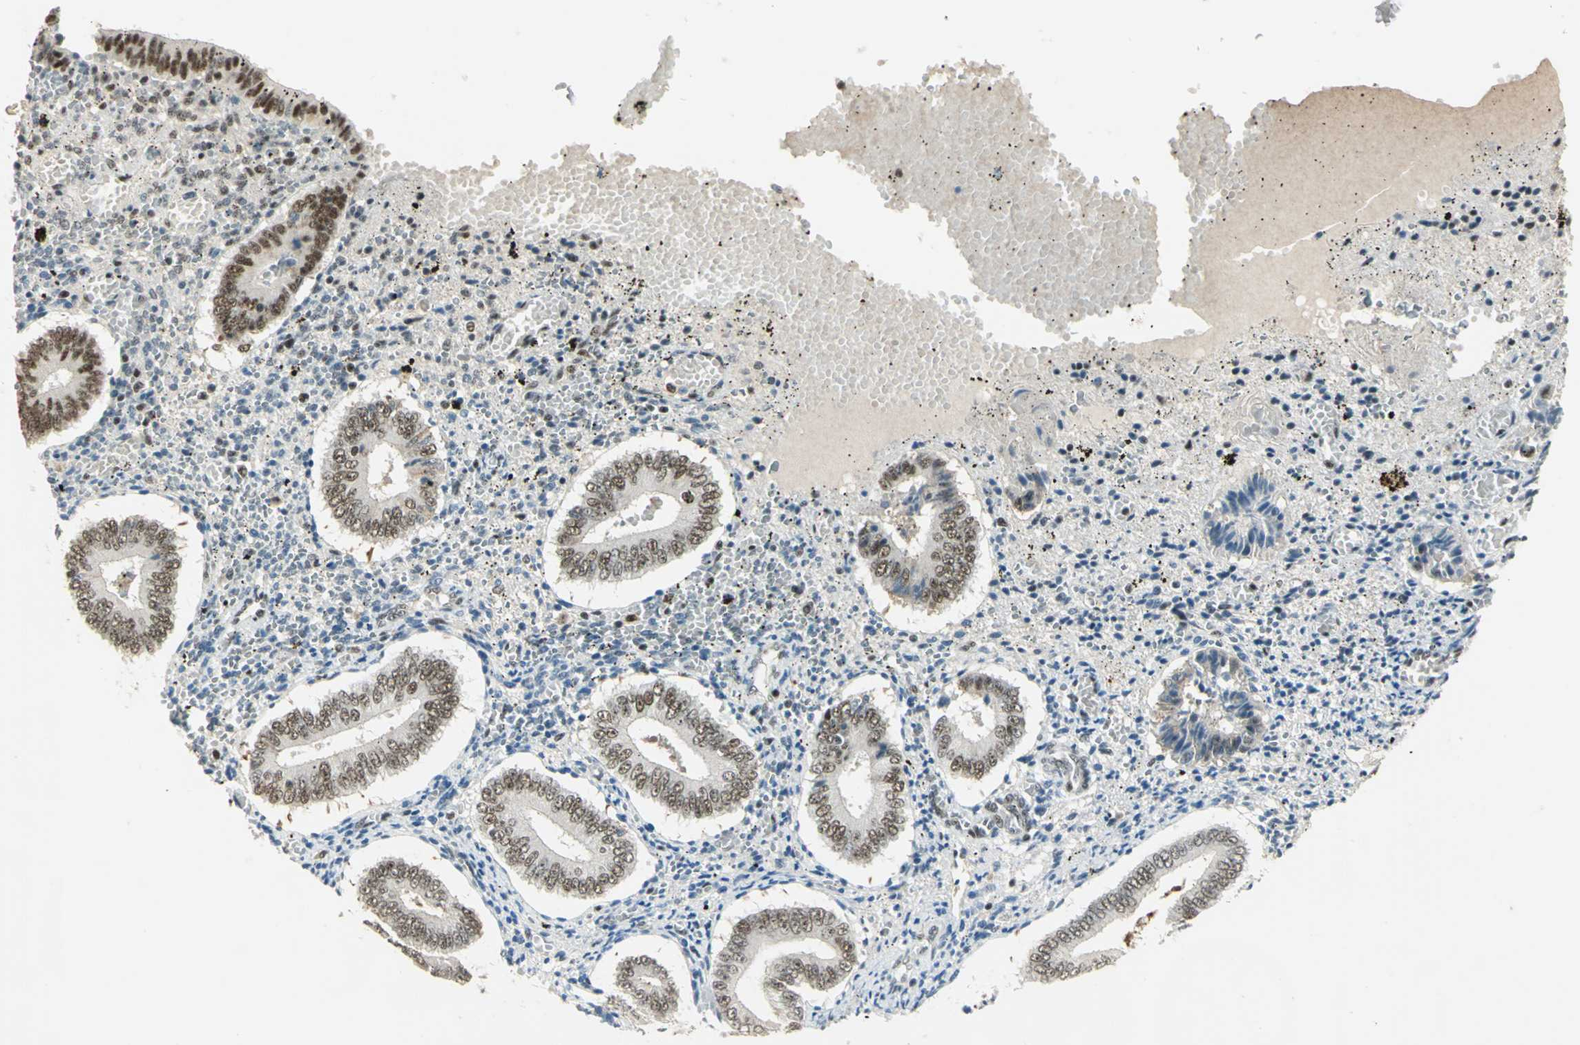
{"staining": {"intensity": "strong", "quantity": "25%-75%", "location": "nuclear"}, "tissue": "endometrium", "cell_type": "Cells in endometrial stroma", "image_type": "normal", "snomed": [{"axis": "morphology", "description": "Normal tissue, NOS"}, {"axis": "topography", "description": "Endometrium"}], "caption": "Immunohistochemistry (DAB) staining of benign endometrium exhibits strong nuclear protein staining in approximately 25%-75% of cells in endometrial stroma.", "gene": "CCNT1", "patient": {"sex": "female", "age": 42}}